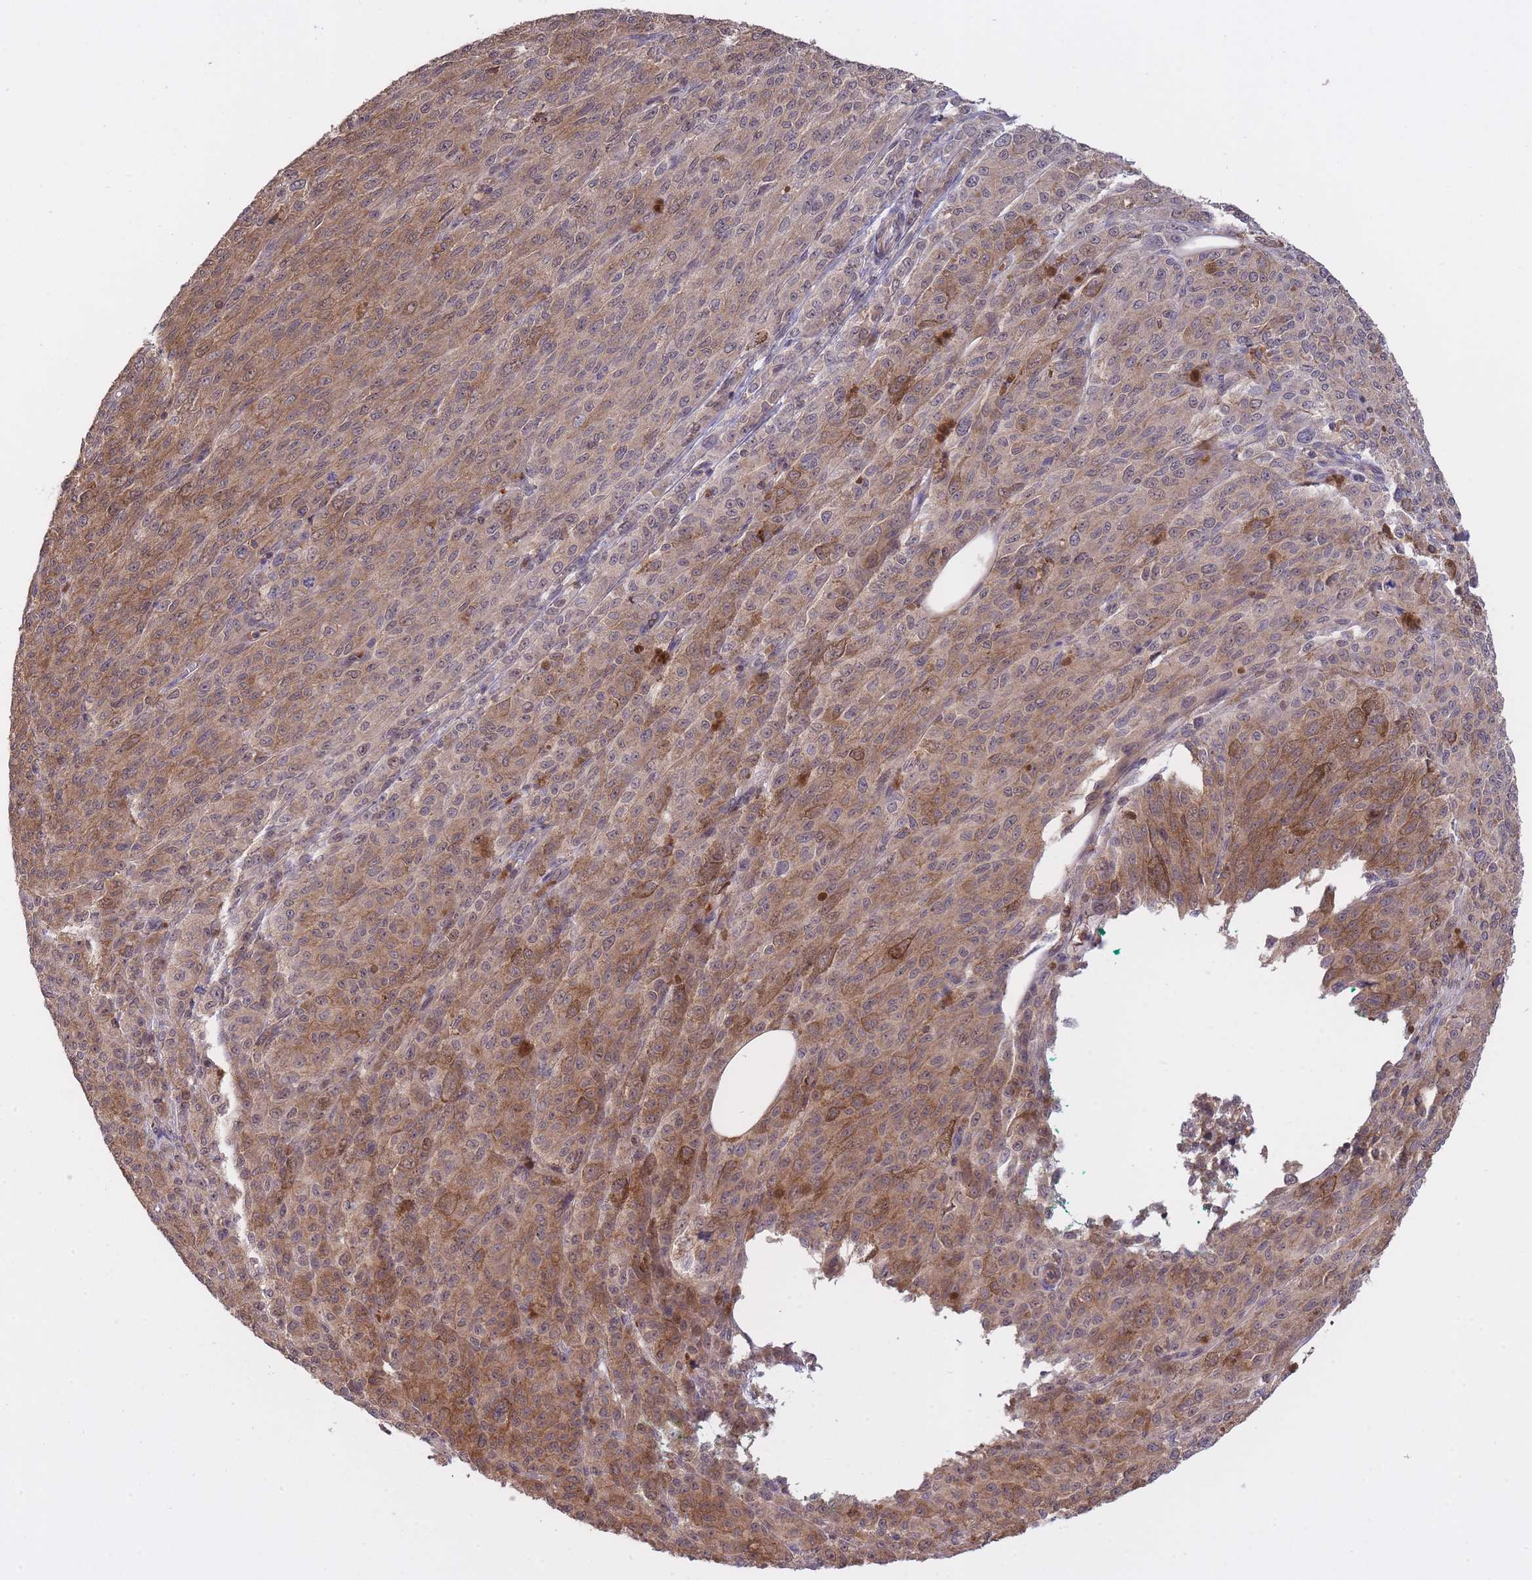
{"staining": {"intensity": "moderate", "quantity": "25%-75%", "location": "cytoplasmic/membranous,nuclear"}, "tissue": "melanoma", "cell_type": "Tumor cells", "image_type": "cancer", "snomed": [{"axis": "morphology", "description": "Malignant melanoma, NOS"}, {"axis": "topography", "description": "Skin"}], "caption": "About 25%-75% of tumor cells in malignant melanoma demonstrate moderate cytoplasmic/membranous and nuclear protein staining as visualized by brown immunohistochemical staining.", "gene": "ZNF304", "patient": {"sex": "female", "age": 52}}